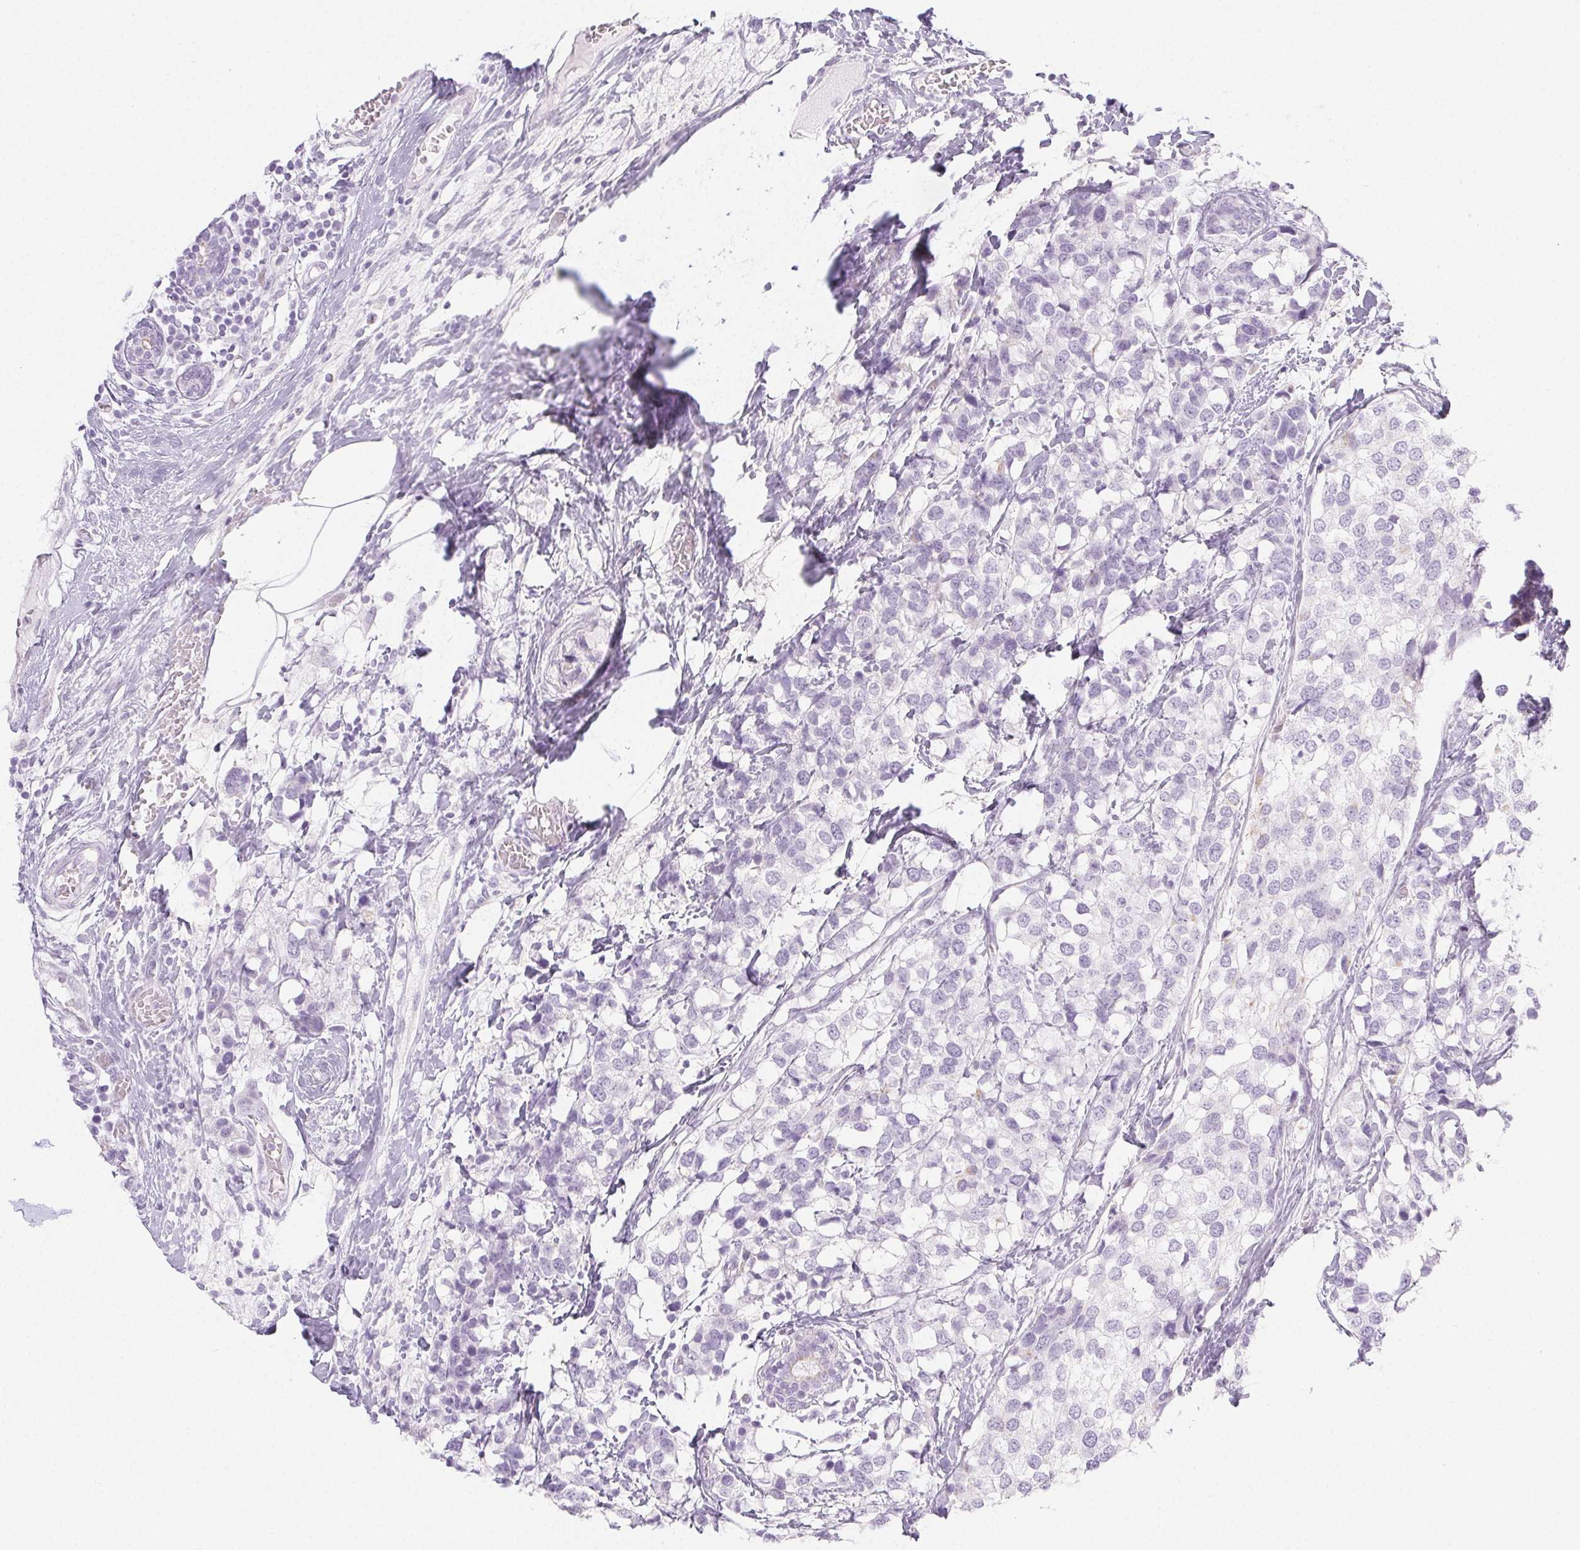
{"staining": {"intensity": "negative", "quantity": "none", "location": "none"}, "tissue": "breast cancer", "cell_type": "Tumor cells", "image_type": "cancer", "snomed": [{"axis": "morphology", "description": "Lobular carcinoma"}, {"axis": "topography", "description": "Breast"}], "caption": "A histopathology image of human lobular carcinoma (breast) is negative for staining in tumor cells.", "gene": "PI3", "patient": {"sex": "female", "age": 59}}